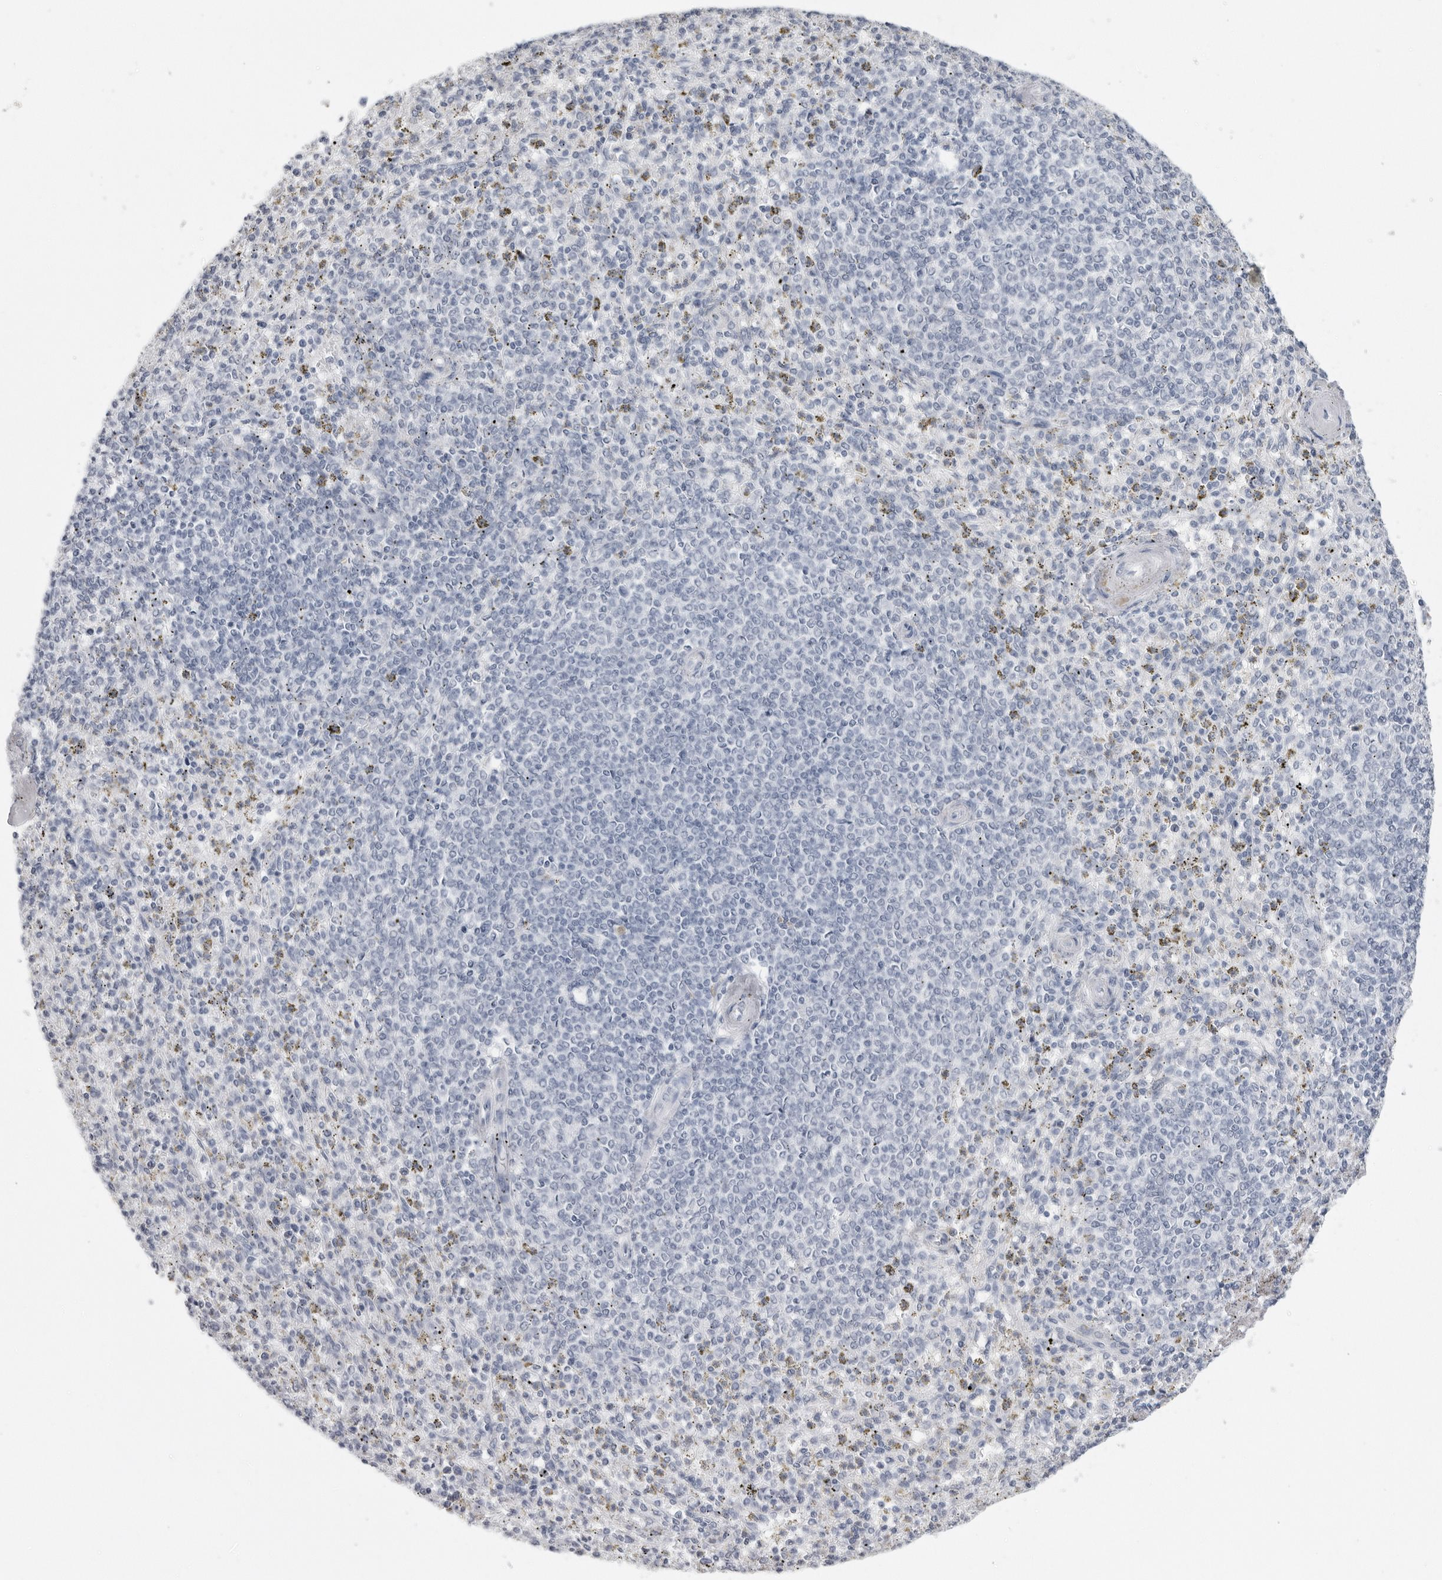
{"staining": {"intensity": "negative", "quantity": "none", "location": "none"}, "tissue": "spleen", "cell_type": "Cells in red pulp", "image_type": "normal", "snomed": [{"axis": "morphology", "description": "Normal tissue, NOS"}, {"axis": "topography", "description": "Spleen"}], "caption": "This is a micrograph of immunohistochemistry (IHC) staining of normal spleen, which shows no expression in cells in red pulp. The staining was performed using DAB (3,3'-diaminobenzidine) to visualize the protein expression in brown, while the nuclei were stained in blue with hematoxylin (Magnification: 20x).", "gene": "SERPINF2", "patient": {"sex": "male", "age": 72}}